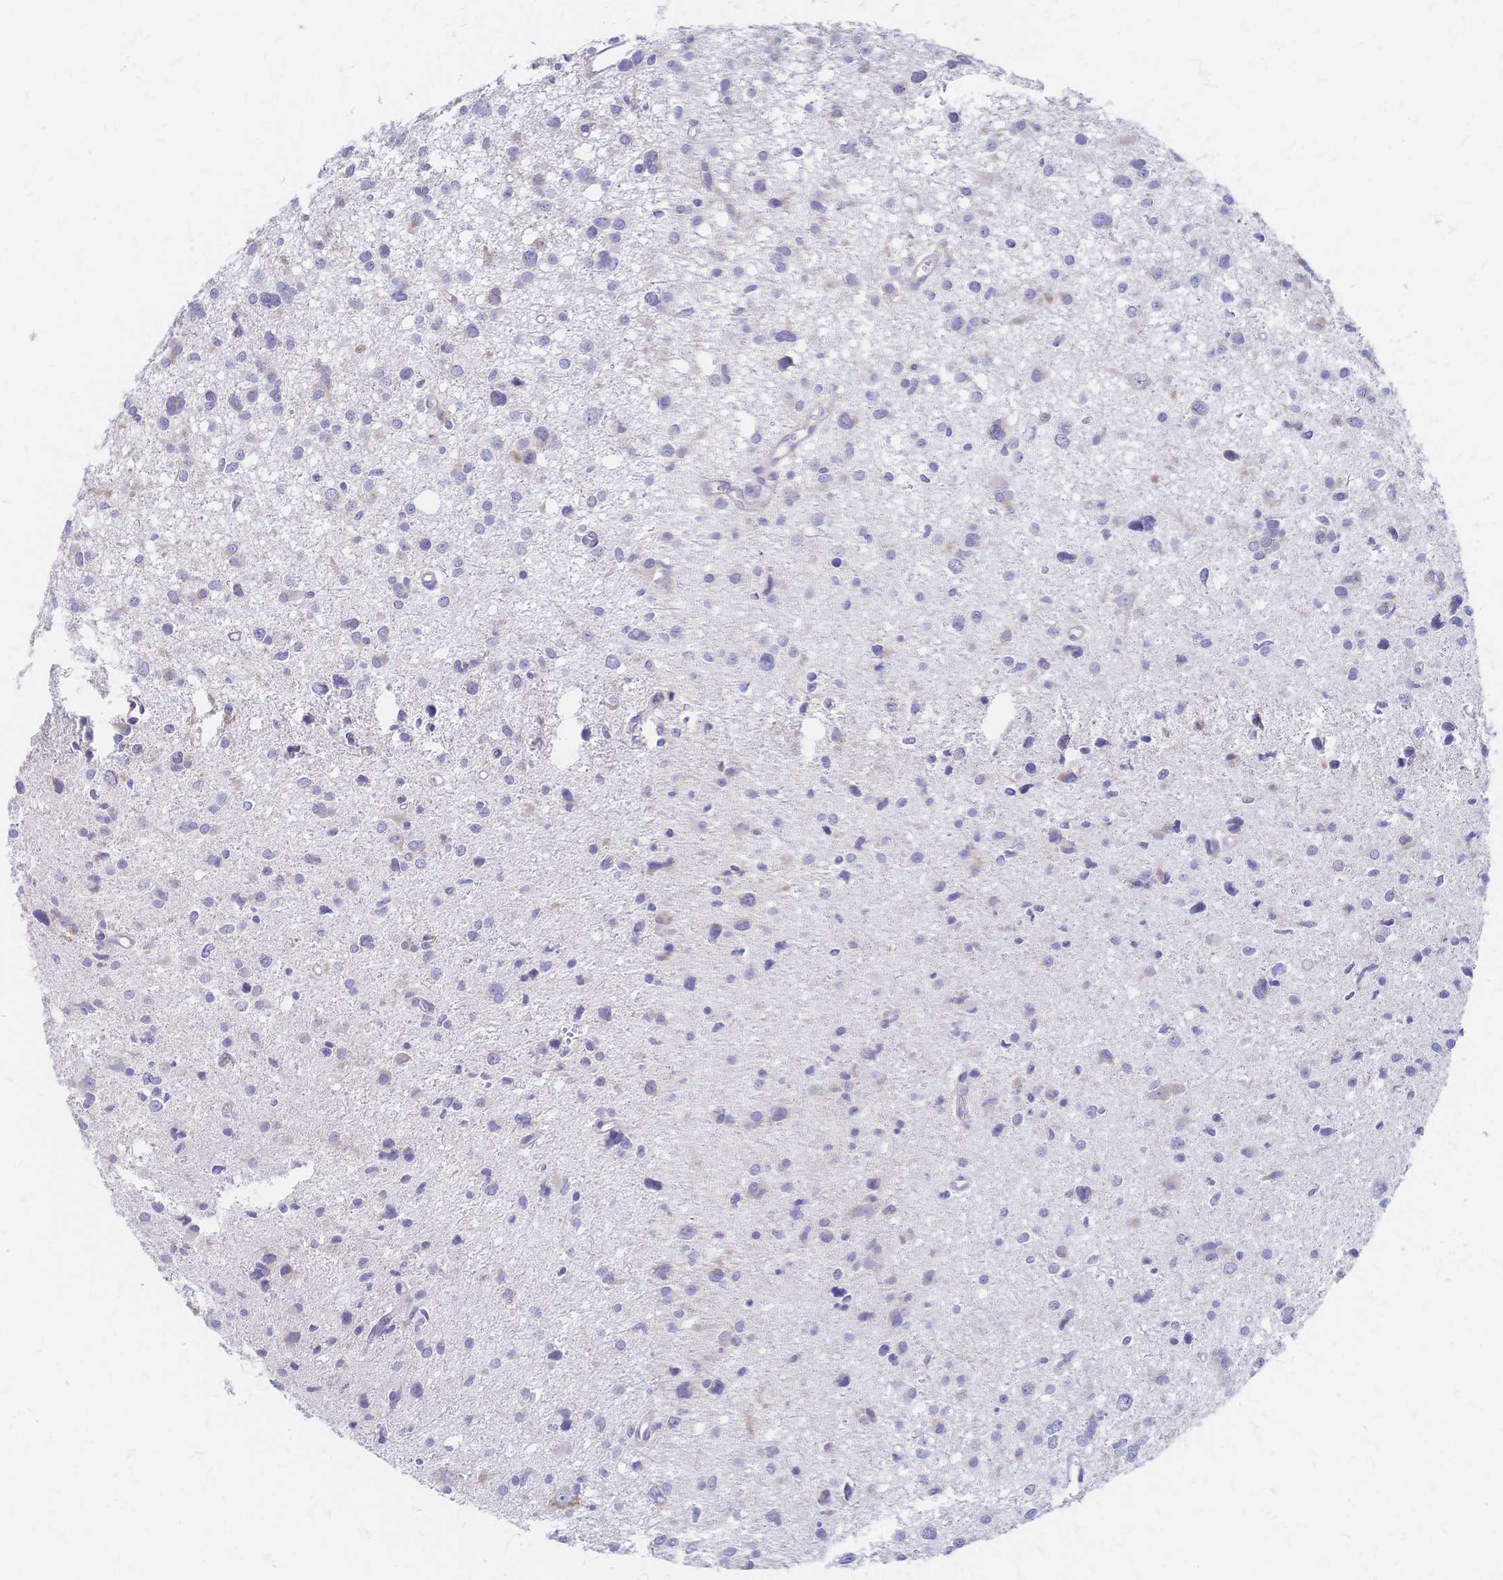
{"staining": {"intensity": "negative", "quantity": "none", "location": "none"}, "tissue": "glioma", "cell_type": "Tumor cells", "image_type": "cancer", "snomed": [{"axis": "morphology", "description": "Glioma, malignant, High grade"}, {"axis": "topography", "description": "Brain"}], "caption": "Immunohistochemistry histopathology image of neoplastic tissue: malignant high-grade glioma stained with DAB (3,3'-diaminobenzidine) reveals no significant protein expression in tumor cells.", "gene": "CYB5A", "patient": {"sex": "male", "age": 23}}